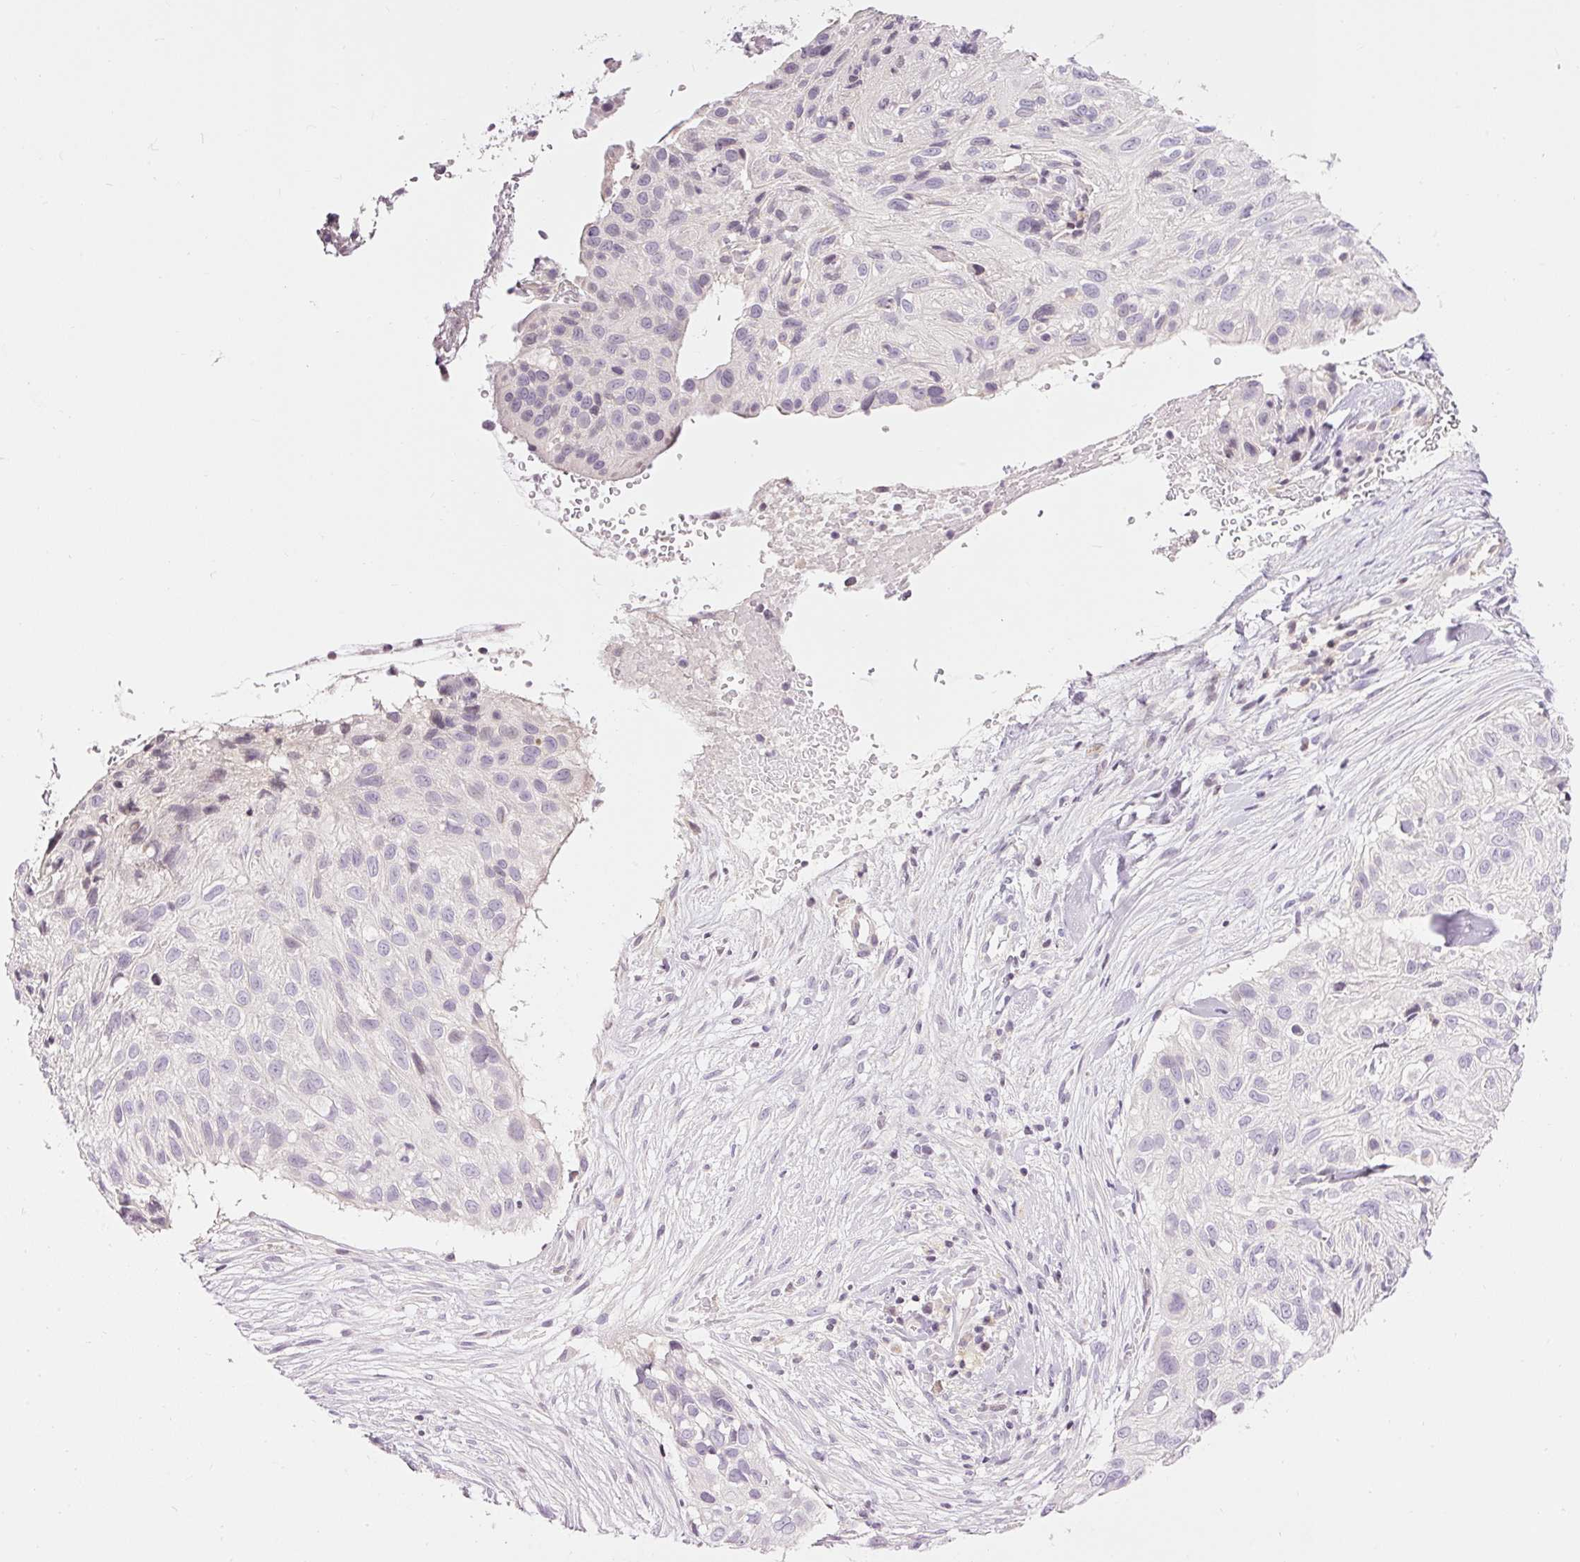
{"staining": {"intensity": "negative", "quantity": "none", "location": "none"}, "tissue": "skin cancer", "cell_type": "Tumor cells", "image_type": "cancer", "snomed": [{"axis": "morphology", "description": "Squamous cell carcinoma, NOS"}, {"axis": "topography", "description": "Skin"}], "caption": "This is a photomicrograph of immunohistochemistry (IHC) staining of squamous cell carcinoma (skin), which shows no staining in tumor cells.", "gene": "ABHD11", "patient": {"sex": "male", "age": 82}}